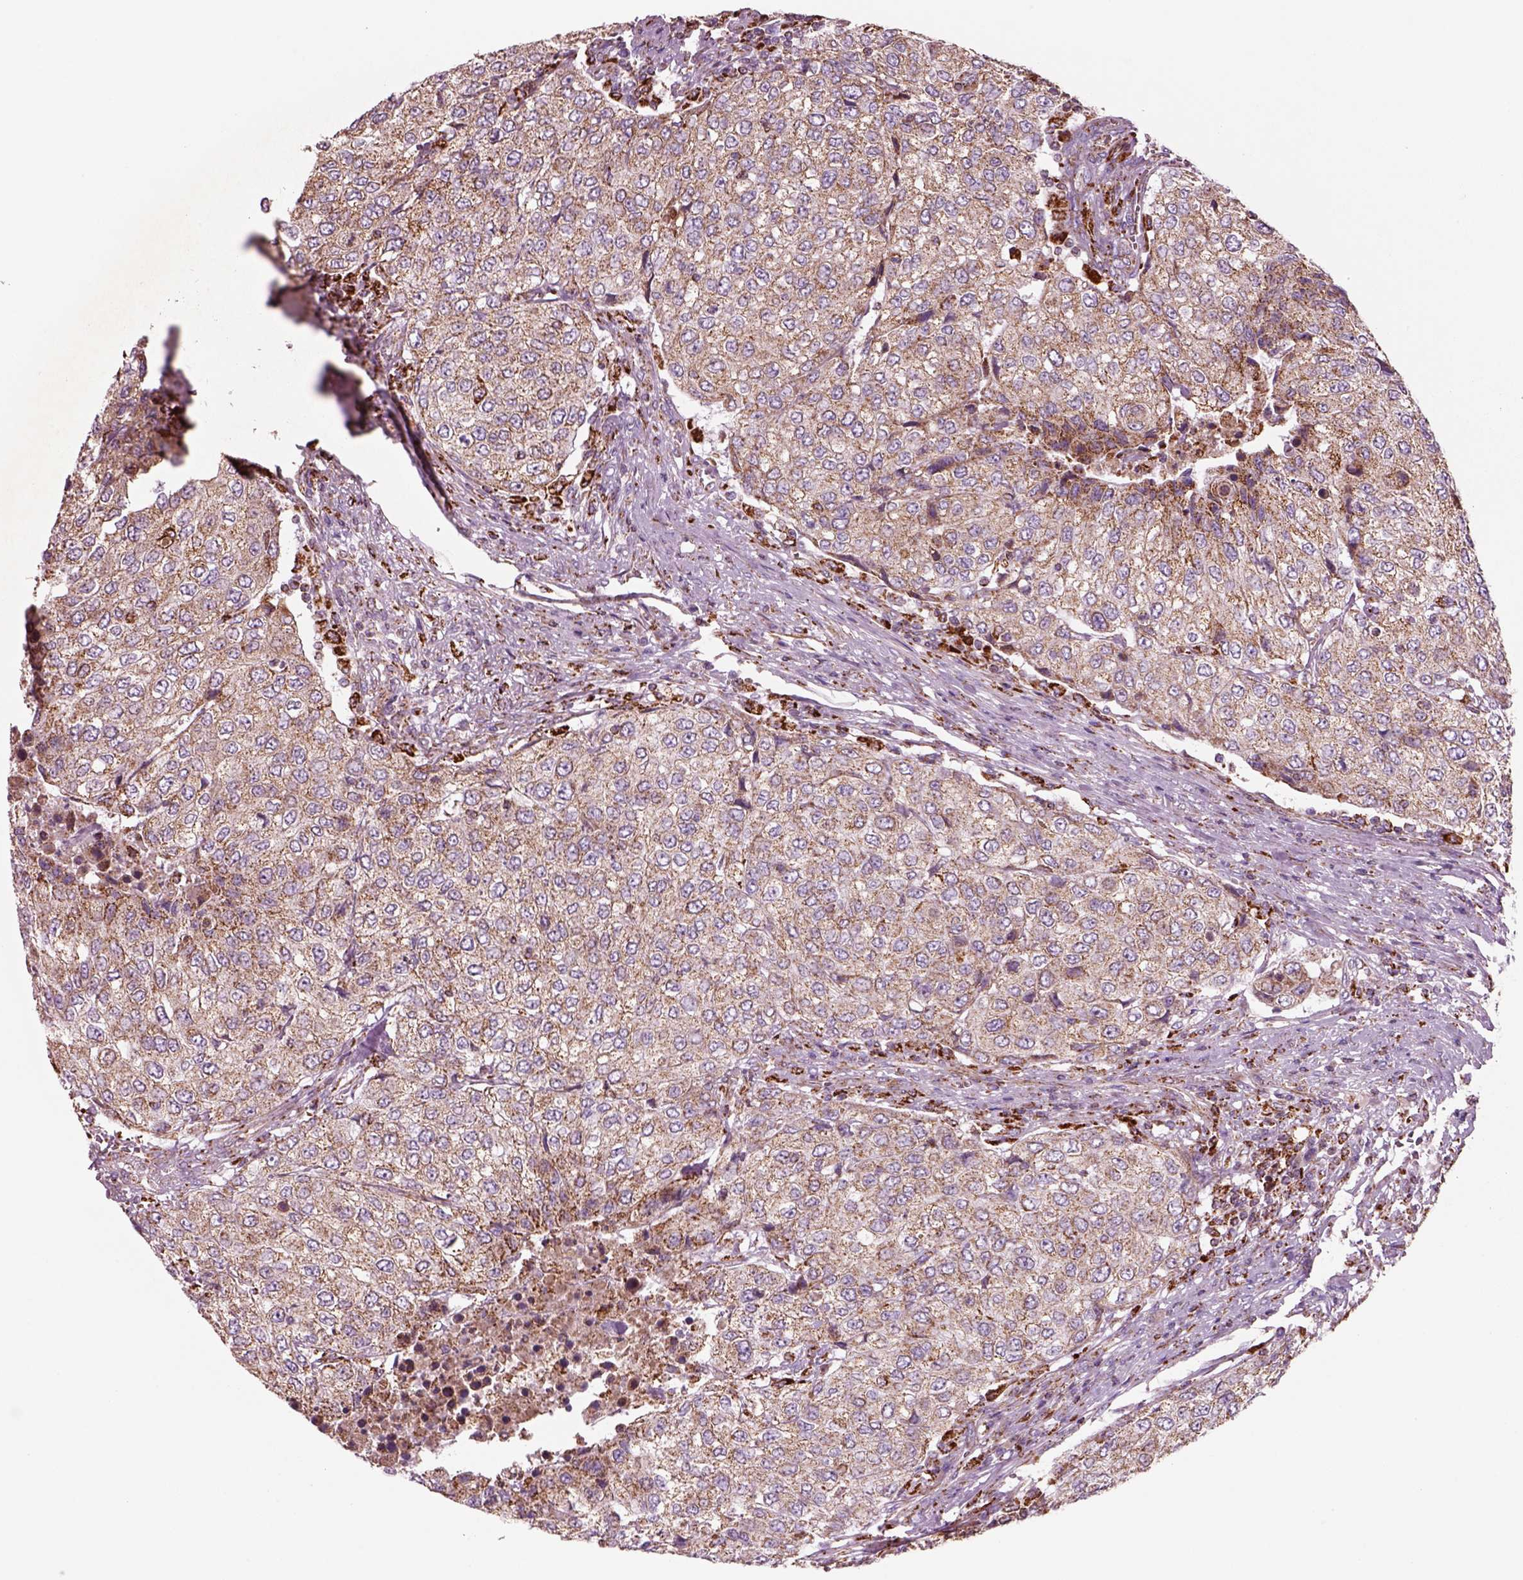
{"staining": {"intensity": "moderate", "quantity": ">75%", "location": "cytoplasmic/membranous"}, "tissue": "urothelial cancer", "cell_type": "Tumor cells", "image_type": "cancer", "snomed": [{"axis": "morphology", "description": "Urothelial carcinoma, High grade"}, {"axis": "topography", "description": "Urinary bladder"}], "caption": "Protein expression analysis of human urothelial cancer reveals moderate cytoplasmic/membranous positivity in approximately >75% of tumor cells.", "gene": "SLC25A24", "patient": {"sex": "female", "age": 78}}